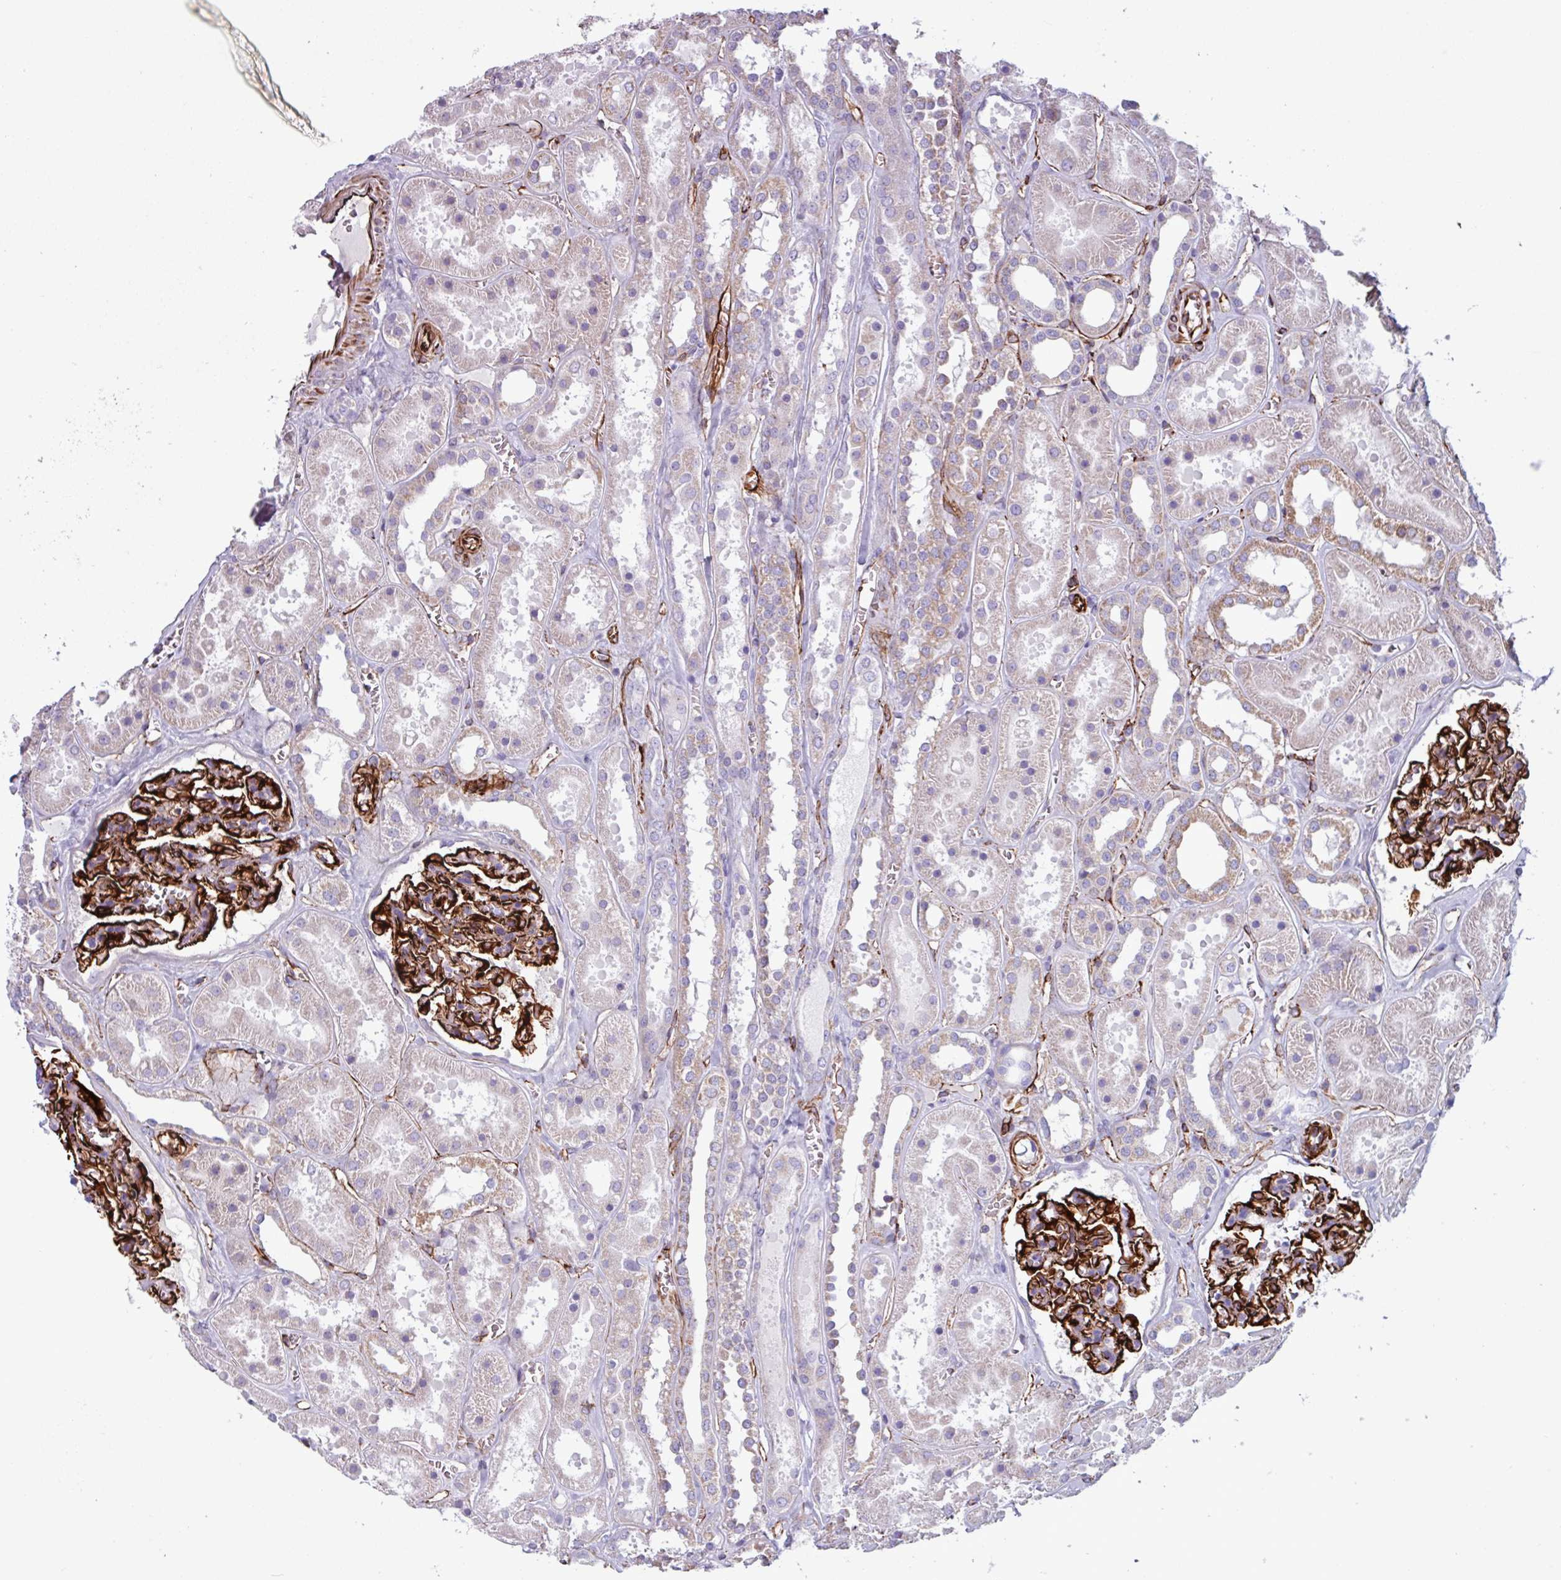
{"staining": {"intensity": "strong", "quantity": ">75%", "location": "cytoplasmic/membranous"}, "tissue": "kidney", "cell_type": "Cells in glomeruli", "image_type": "normal", "snomed": [{"axis": "morphology", "description": "Normal tissue, NOS"}, {"axis": "topography", "description": "Kidney"}], "caption": "Protein staining of normal kidney demonstrates strong cytoplasmic/membranous expression in about >75% of cells in glomeruli. (Brightfield microscopy of DAB IHC at high magnification).", "gene": "BTD", "patient": {"sex": "female", "age": 41}}